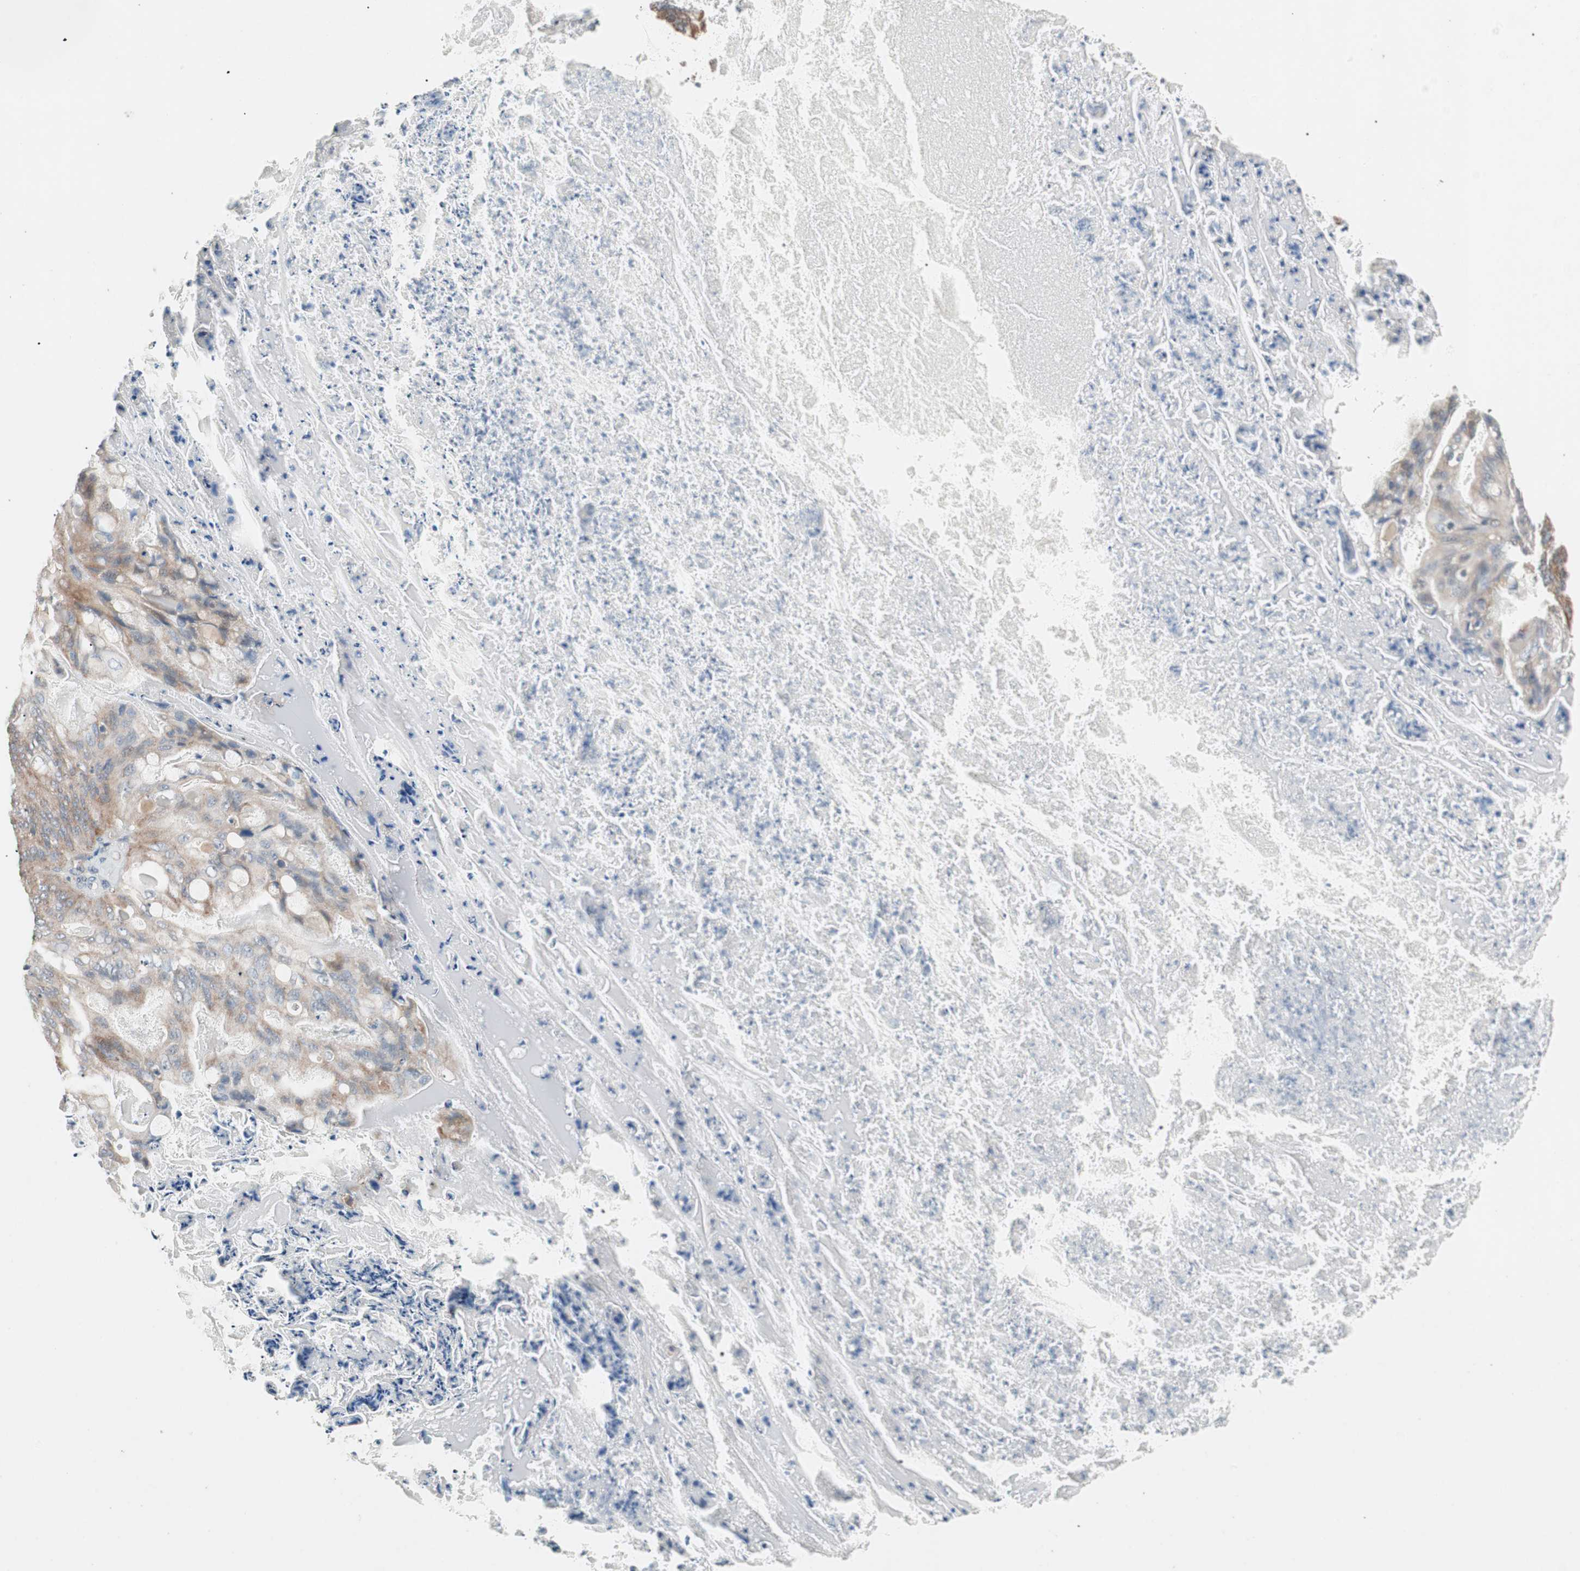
{"staining": {"intensity": "moderate", "quantity": ">75%", "location": "cytoplasmic/membranous"}, "tissue": "ovarian cancer", "cell_type": "Tumor cells", "image_type": "cancer", "snomed": [{"axis": "morphology", "description": "Cystadenocarcinoma, mucinous, NOS"}, {"axis": "topography", "description": "Ovary"}], "caption": "Ovarian cancer (mucinous cystadenocarcinoma) stained for a protein (brown) demonstrates moderate cytoplasmic/membranous positive positivity in approximately >75% of tumor cells.", "gene": "FAAH", "patient": {"sex": "female", "age": 36}}